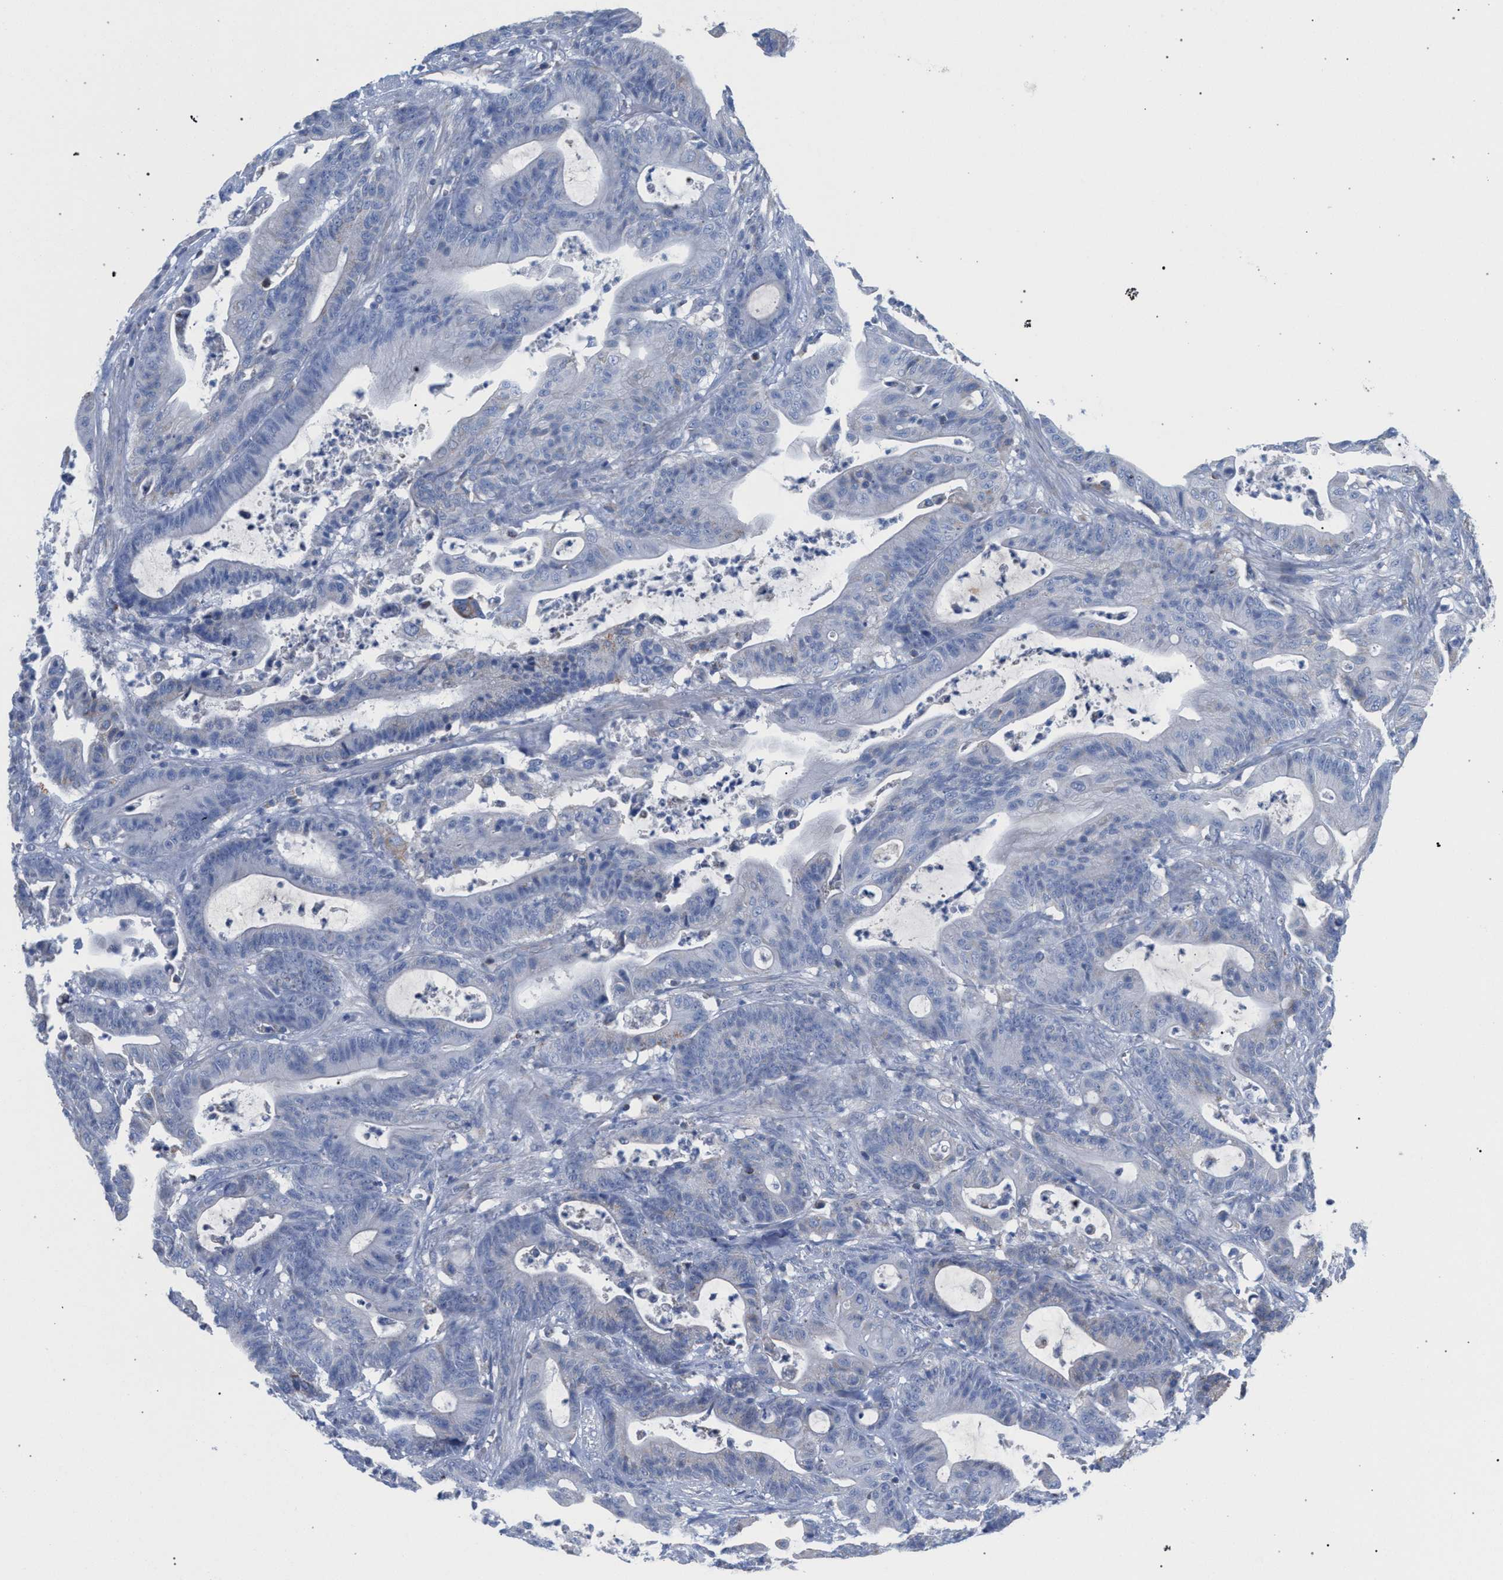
{"staining": {"intensity": "negative", "quantity": "none", "location": "none"}, "tissue": "colorectal cancer", "cell_type": "Tumor cells", "image_type": "cancer", "snomed": [{"axis": "morphology", "description": "Adenocarcinoma, NOS"}, {"axis": "topography", "description": "Colon"}], "caption": "The IHC histopathology image has no significant positivity in tumor cells of adenocarcinoma (colorectal) tissue.", "gene": "ECI2", "patient": {"sex": "female", "age": 84}}